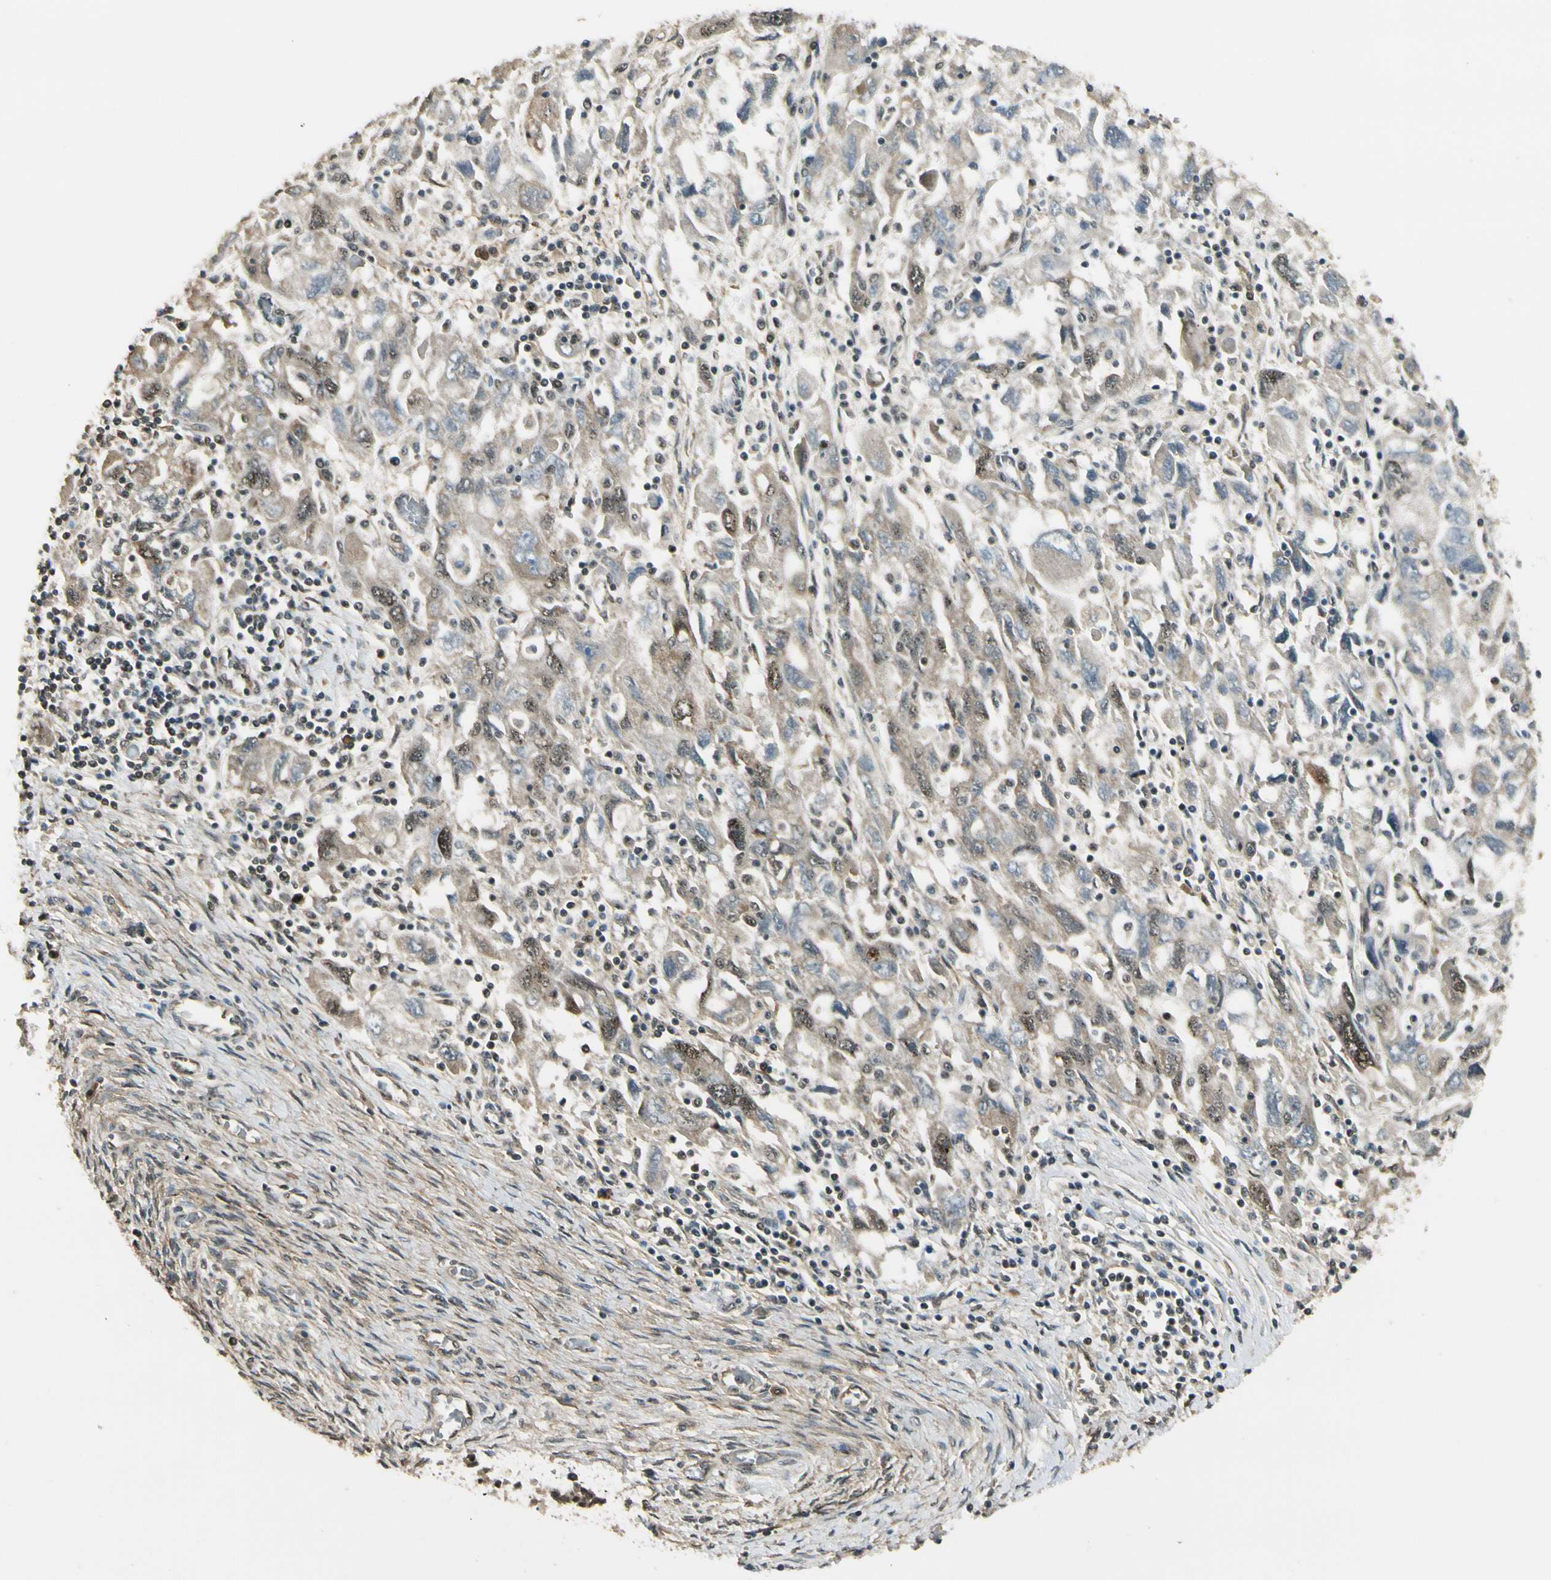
{"staining": {"intensity": "moderate", "quantity": "25%-75%", "location": "cytoplasmic/membranous,nuclear"}, "tissue": "ovarian cancer", "cell_type": "Tumor cells", "image_type": "cancer", "snomed": [{"axis": "morphology", "description": "Carcinoma, NOS"}, {"axis": "morphology", "description": "Cystadenocarcinoma, serous, NOS"}, {"axis": "topography", "description": "Ovary"}], "caption": "Immunohistochemistry (DAB) staining of ovarian carcinoma shows moderate cytoplasmic/membranous and nuclear protein positivity in approximately 25%-75% of tumor cells.", "gene": "MCPH1", "patient": {"sex": "female", "age": 69}}